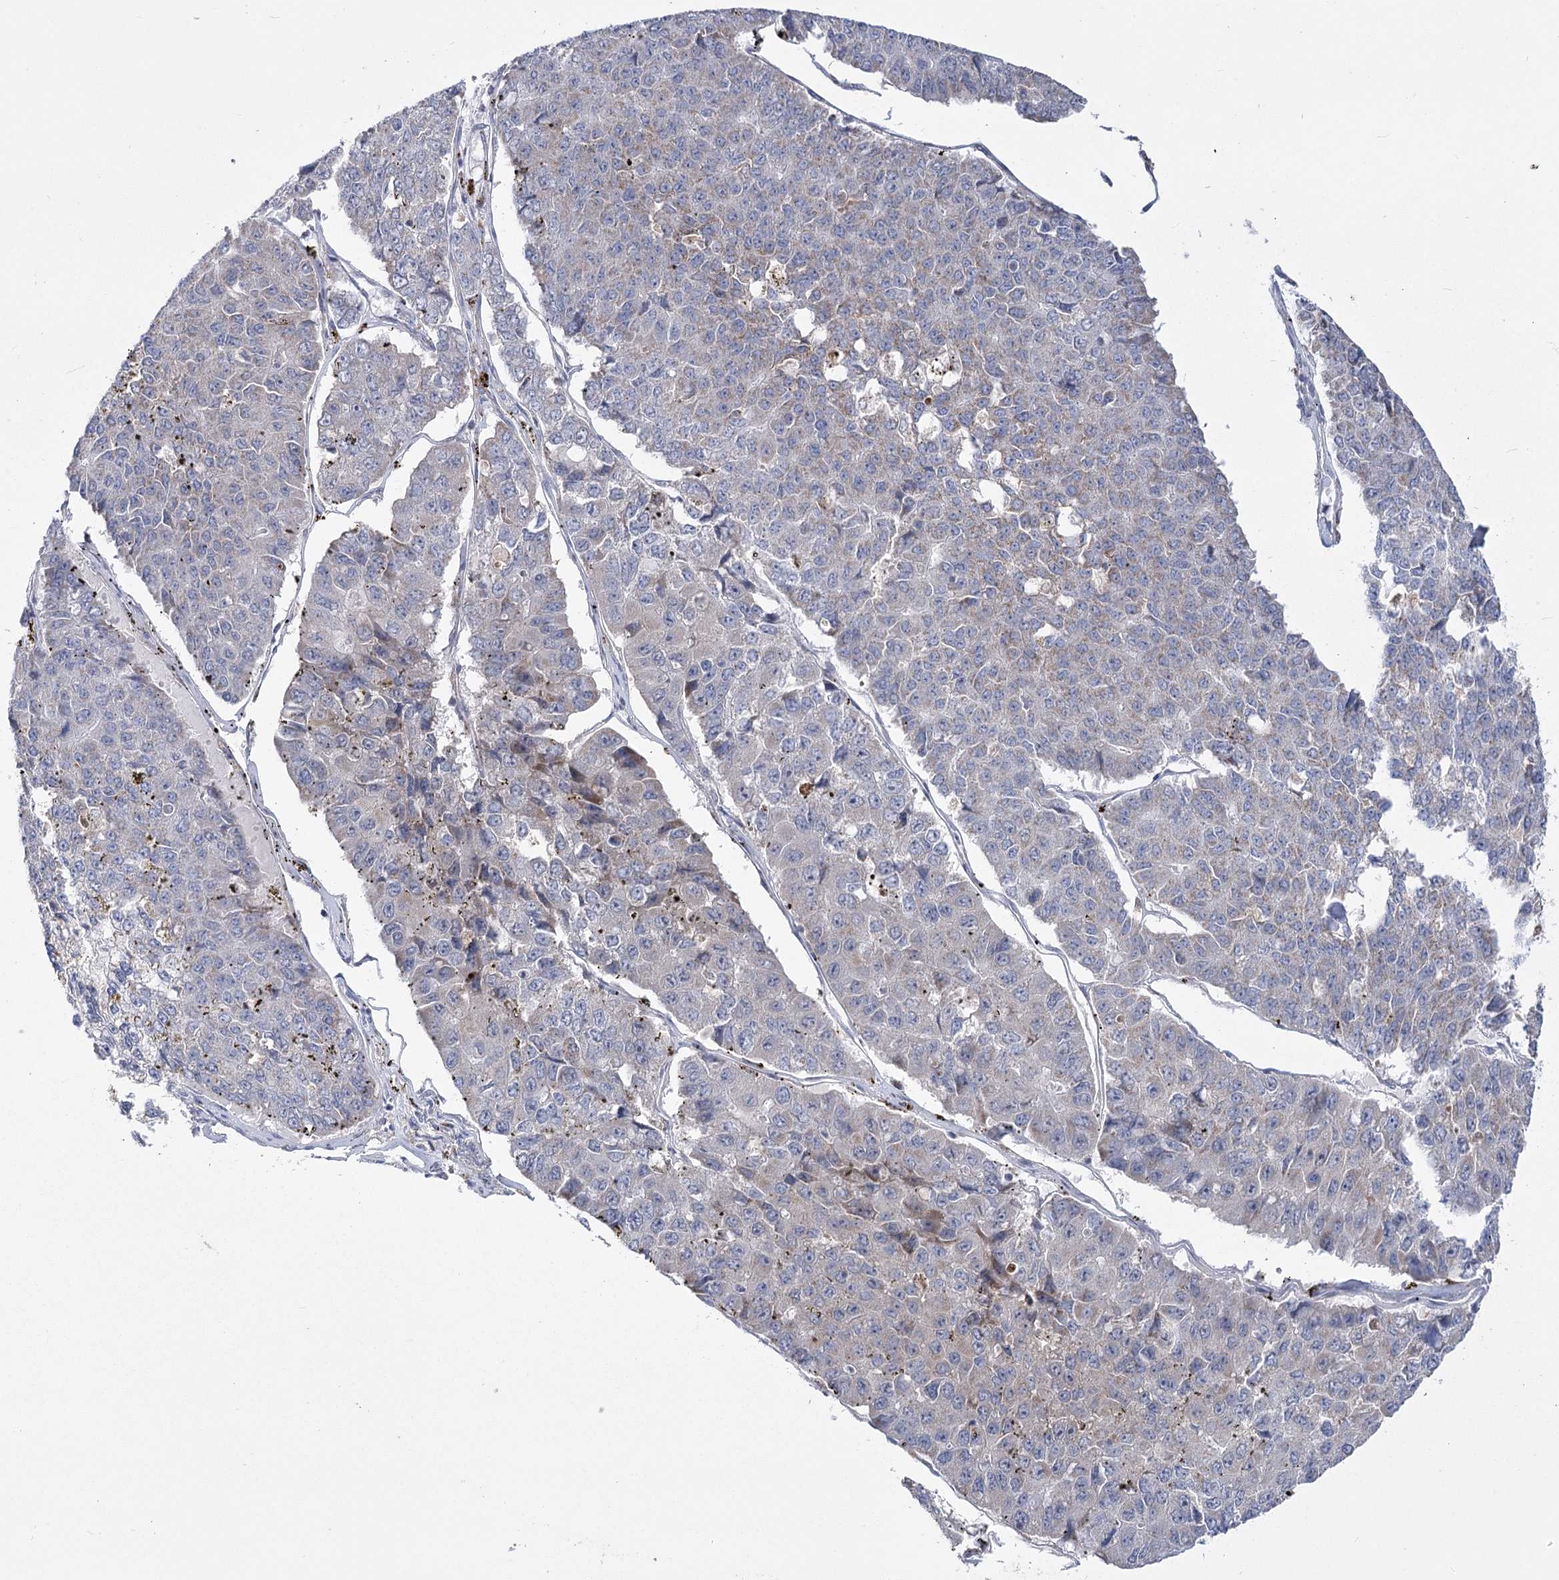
{"staining": {"intensity": "weak", "quantity": "<25%", "location": "cytoplasmic/membranous"}, "tissue": "pancreatic cancer", "cell_type": "Tumor cells", "image_type": "cancer", "snomed": [{"axis": "morphology", "description": "Adenocarcinoma, NOS"}, {"axis": "topography", "description": "Pancreas"}], "caption": "Tumor cells are negative for protein expression in human pancreatic cancer (adenocarcinoma).", "gene": "PDHB", "patient": {"sex": "male", "age": 50}}